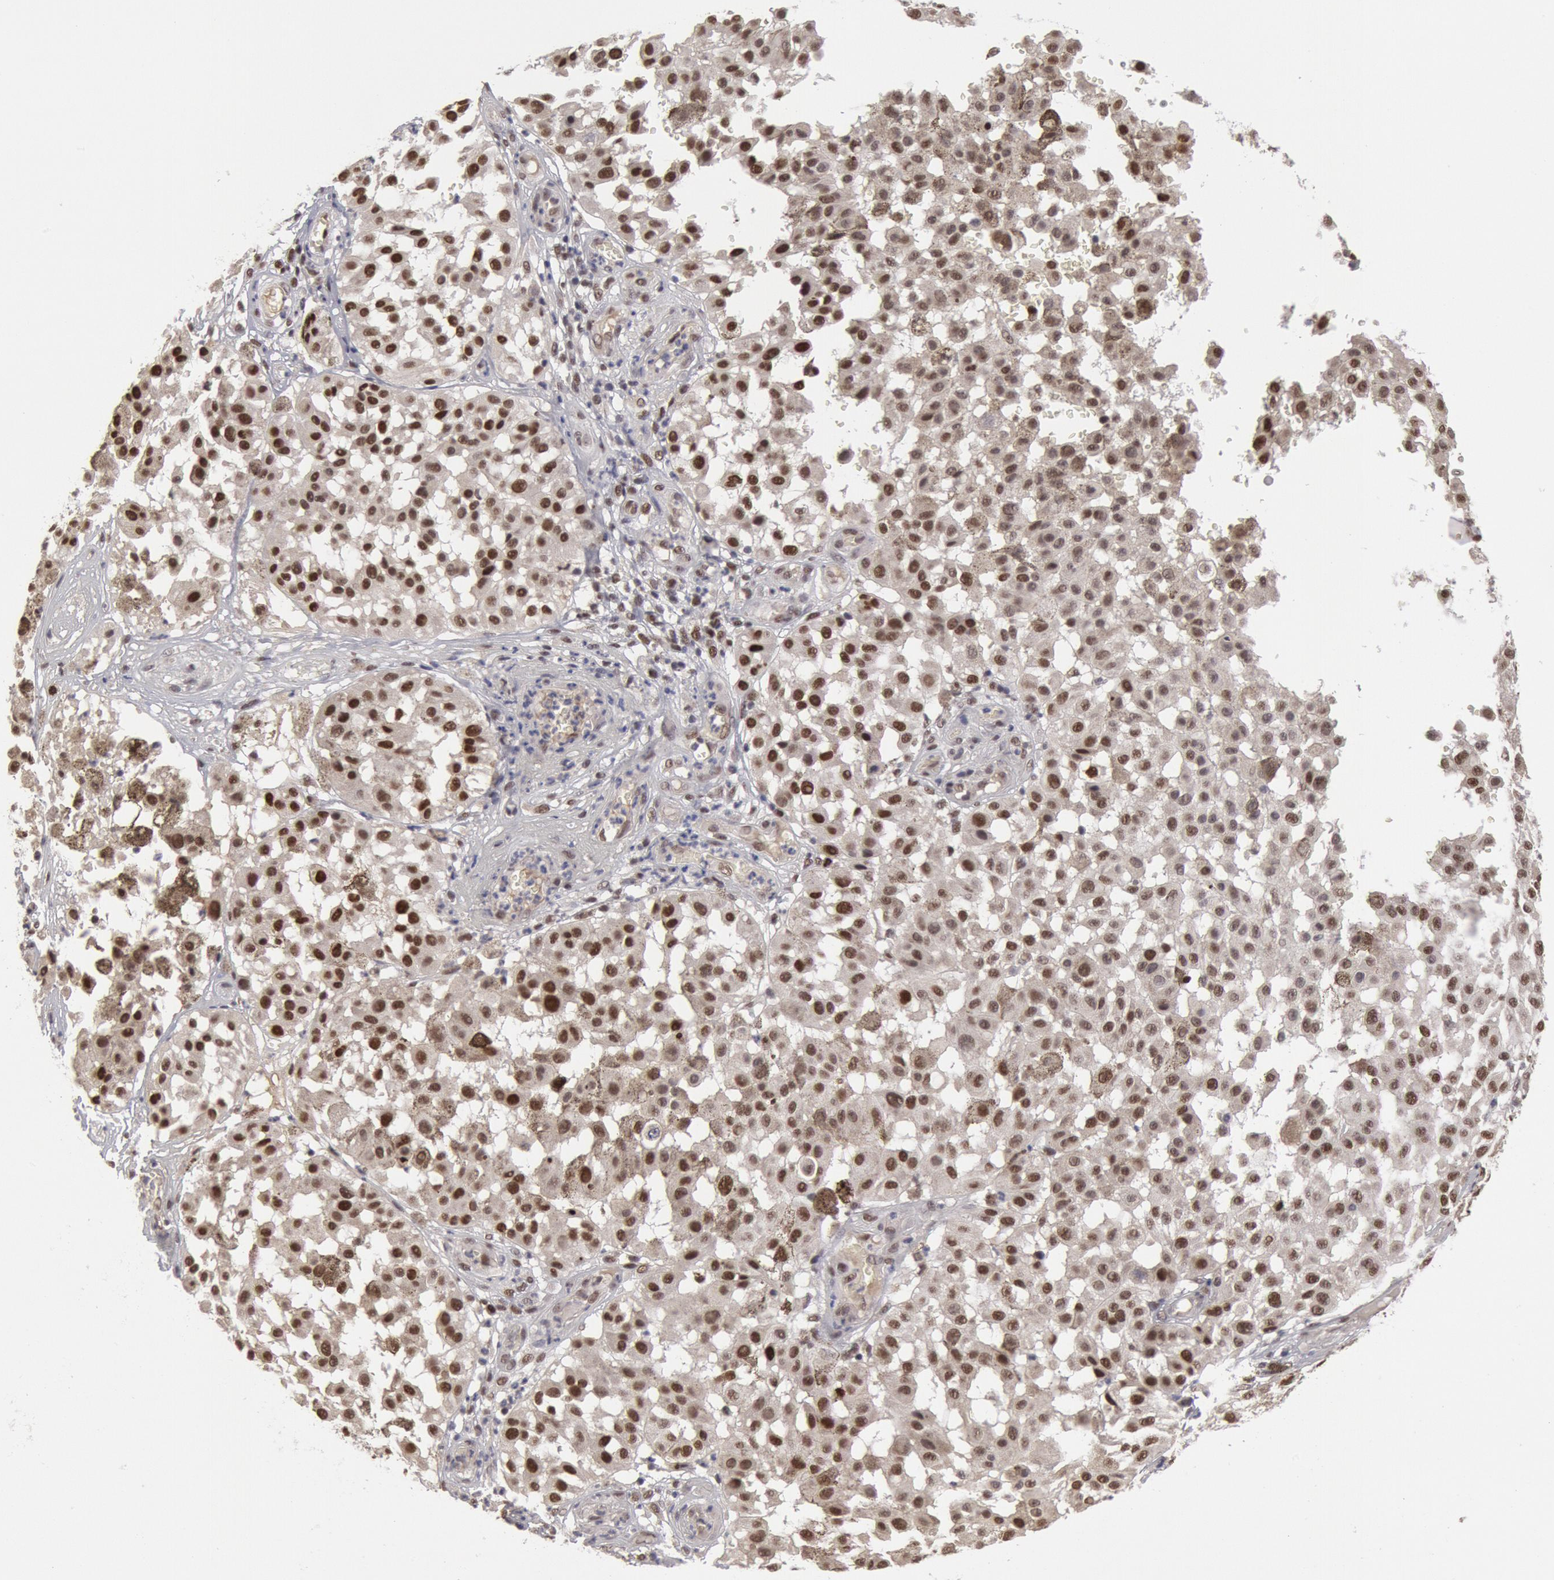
{"staining": {"intensity": "weak", "quantity": ">75%", "location": "nuclear"}, "tissue": "melanoma", "cell_type": "Tumor cells", "image_type": "cancer", "snomed": [{"axis": "morphology", "description": "Malignant melanoma, NOS"}, {"axis": "topography", "description": "Skin"}], "caption": "Malignant melanoma was stained to show a protein in brown. There is low levels of weak nuclear staining in about >75% of tumor cells.", "gene": "PPP4R3B", "patient": {"sex": "female", "age": 64}}